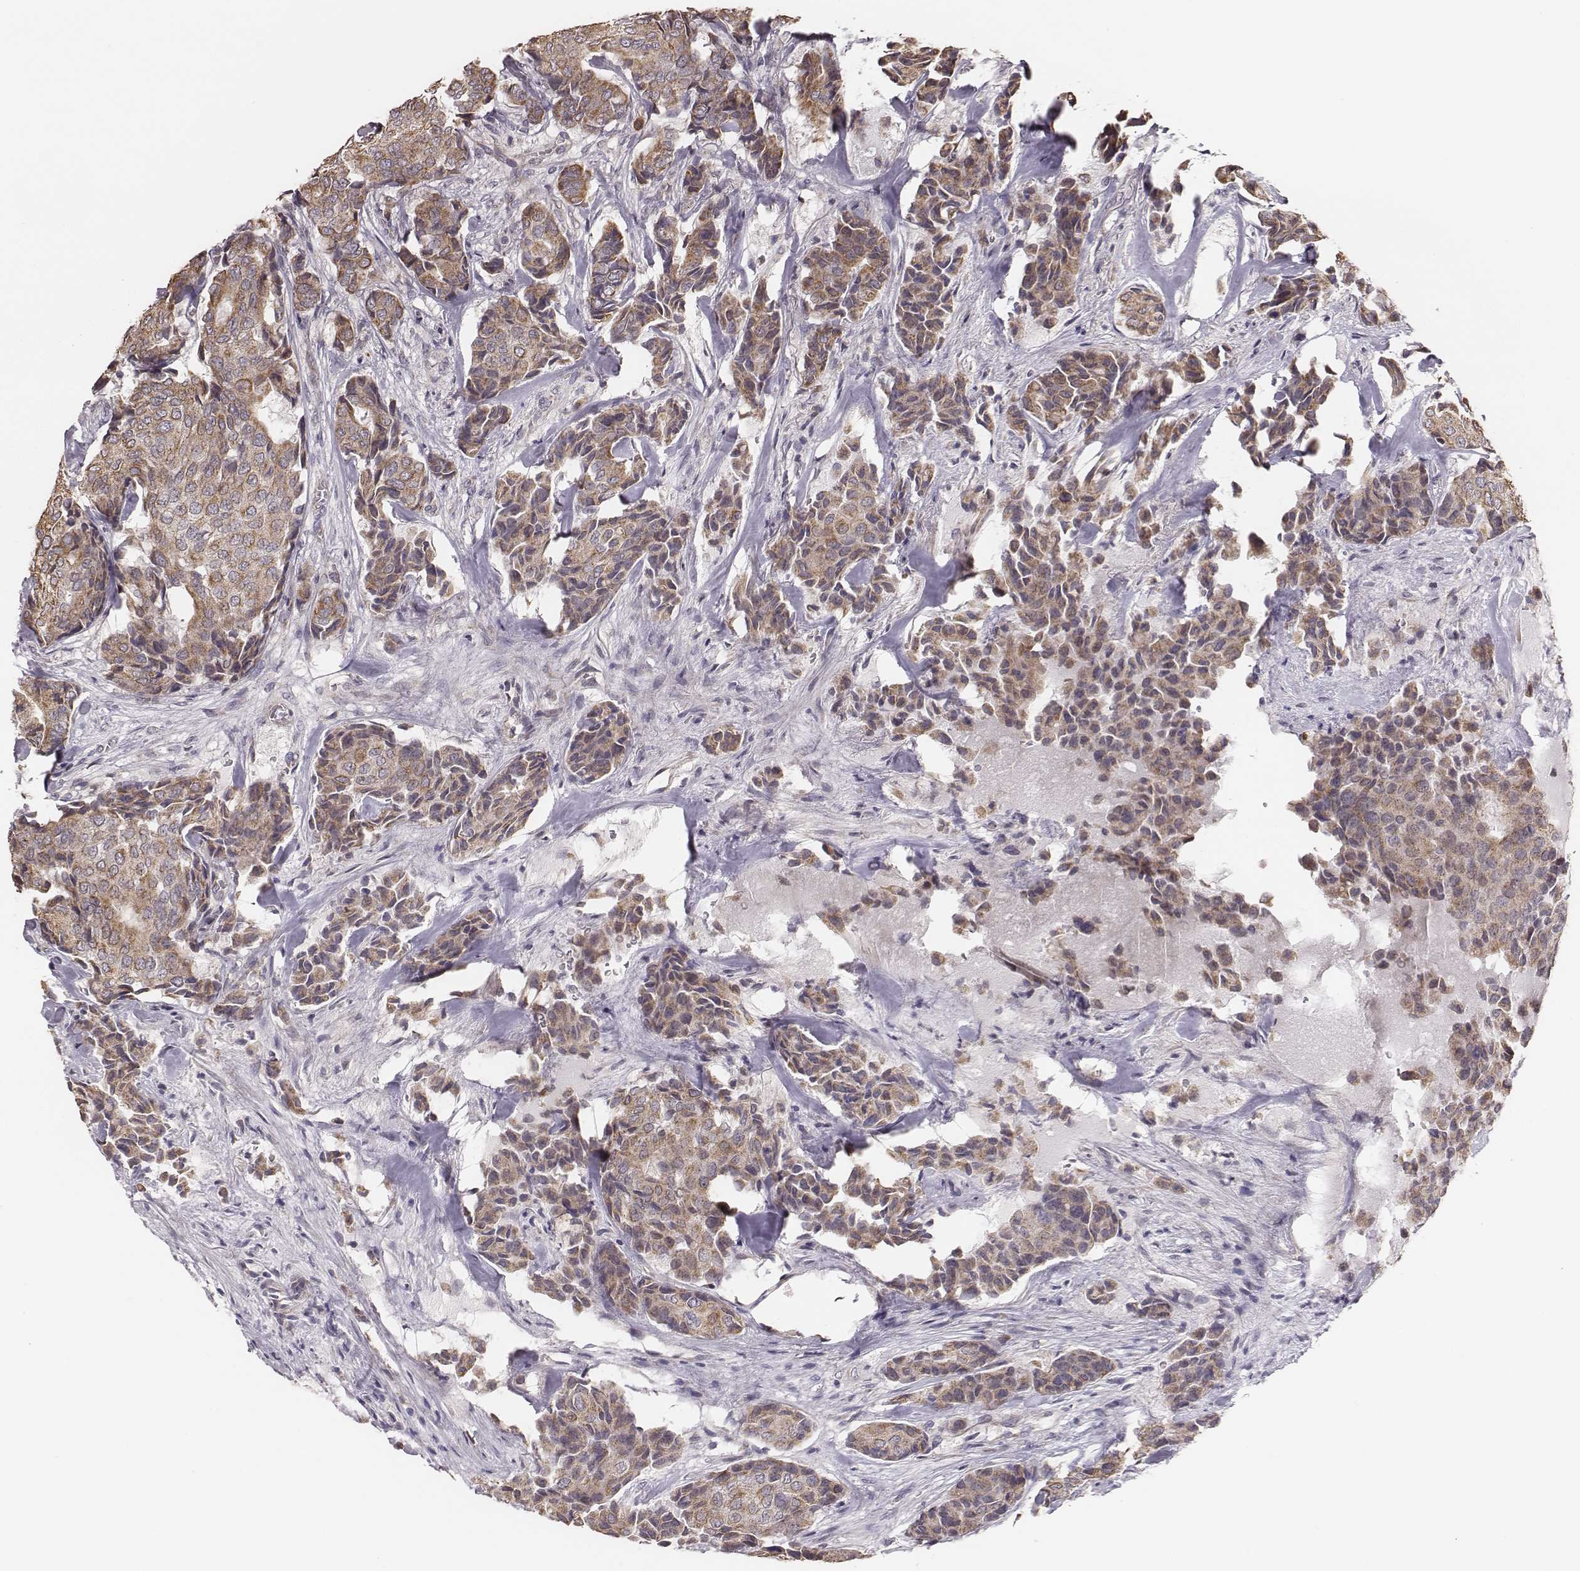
{"staining": {"intensity": "weak", "quantity": ">75%", "location": "cytoplasmic/membranous"}, "tissue": "breast cancer", "cell_type": "Tumor cells", "image_type": "cancer", "snomed": [{"axis": "morphology", "description": "Duct carcinoma"}, {"axis": "topography", "description": "Breast"}], "caption": "Tumor cells show low levels of weak cytoplasmic/membranous expression in about >75% of cells in human breast cancer.", "gene": "HAVCR1", "patient": {"sex": "female", "age": 75}}